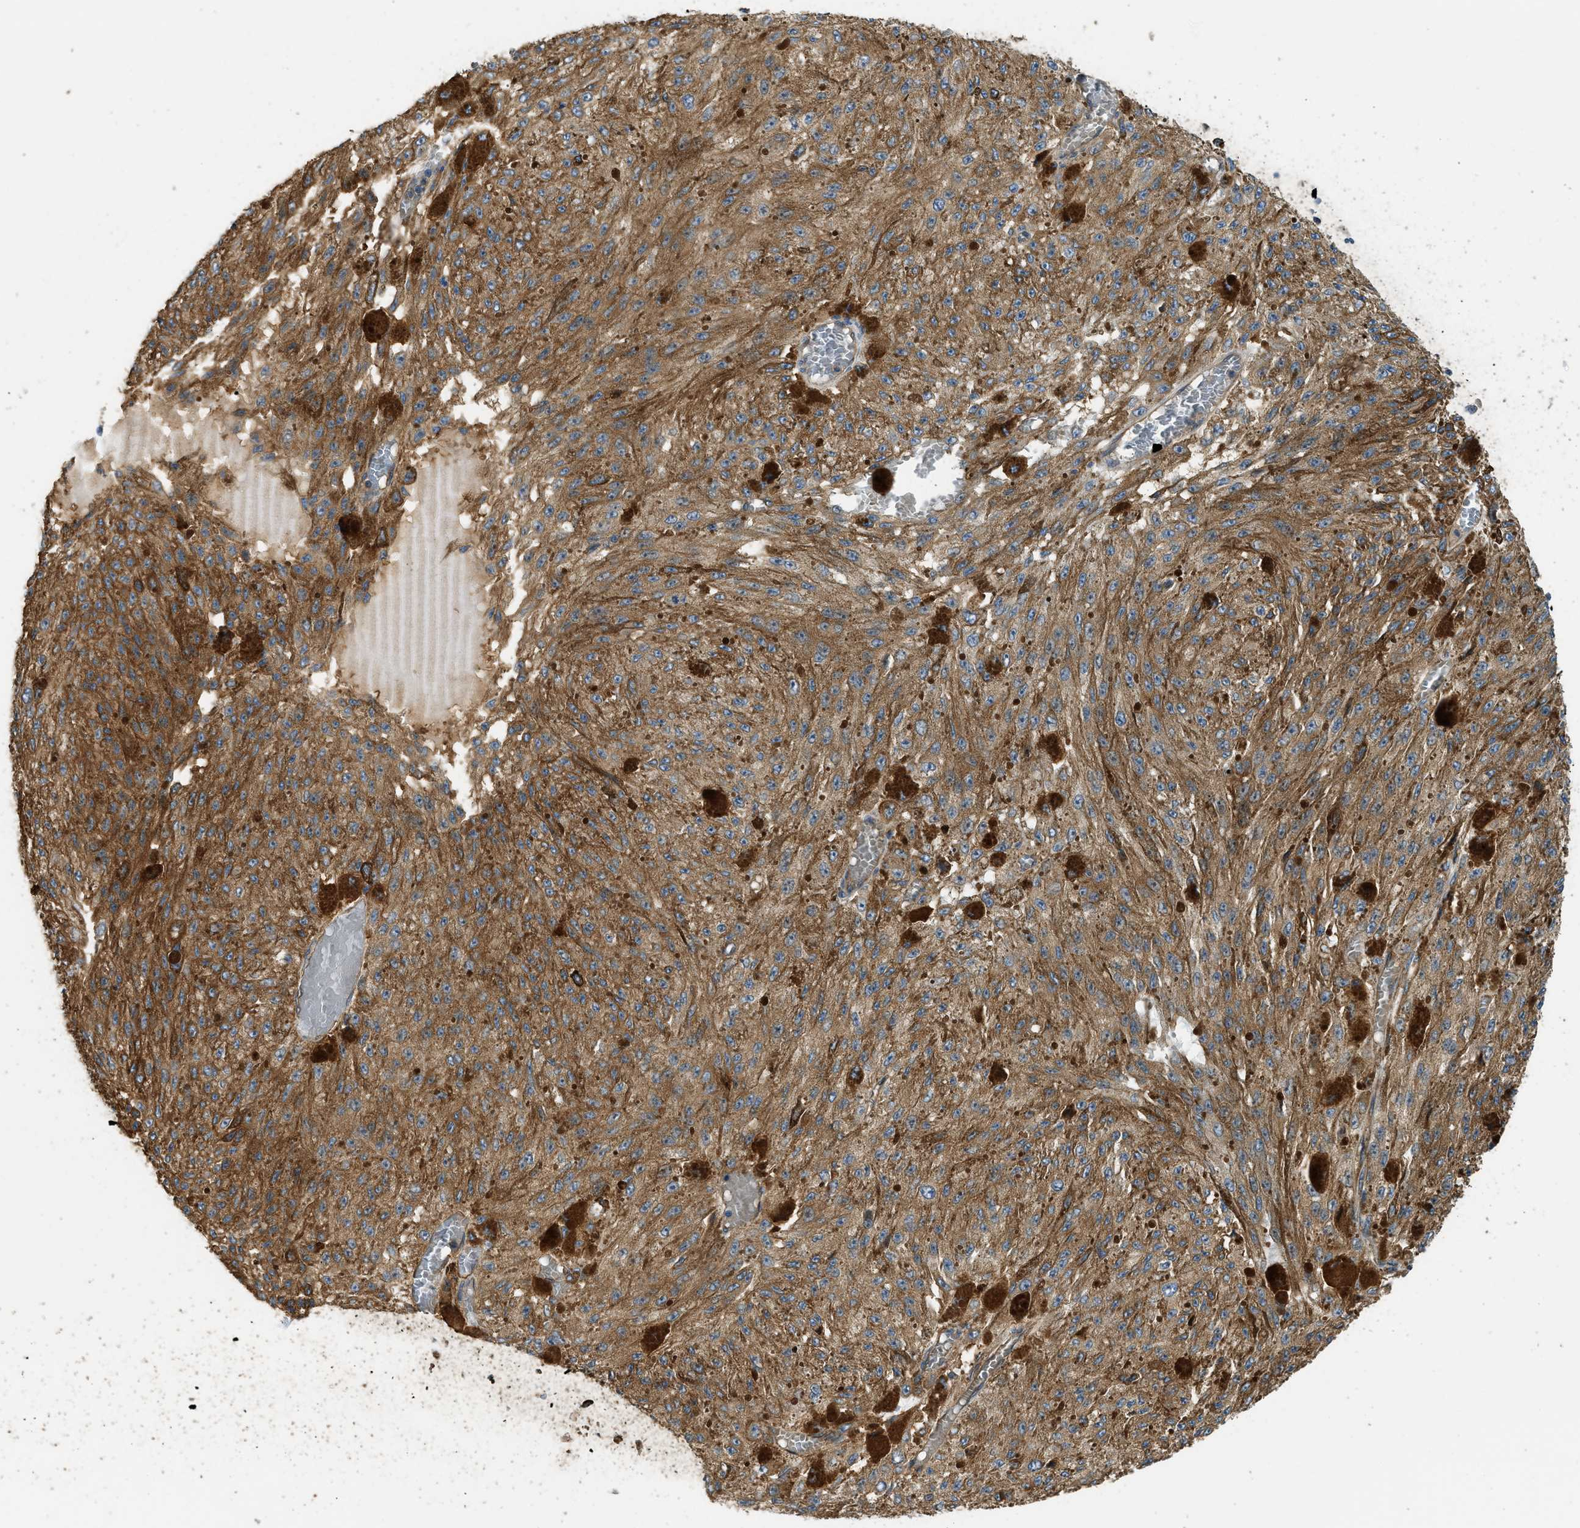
{"staining": {"intensity": "moderate", "quantity": ">75%", "location": "cytoplasmic/membranous"}, "tissue": "melanoma", "cell_type": "Tumor cells", "image_type": "cancer", "snomed": [{"axis": "morphology", "description": "Malignant melanoma, NOS"}, {"axis": "topography", "description": "Other"}], "caption": "A brown stain shows moderate cytoplasmic/membranous positivity of a protein in human melanoma tumor cells.", "gene": "DDHD2", "patient": {"sex": "male", "age": 79}}